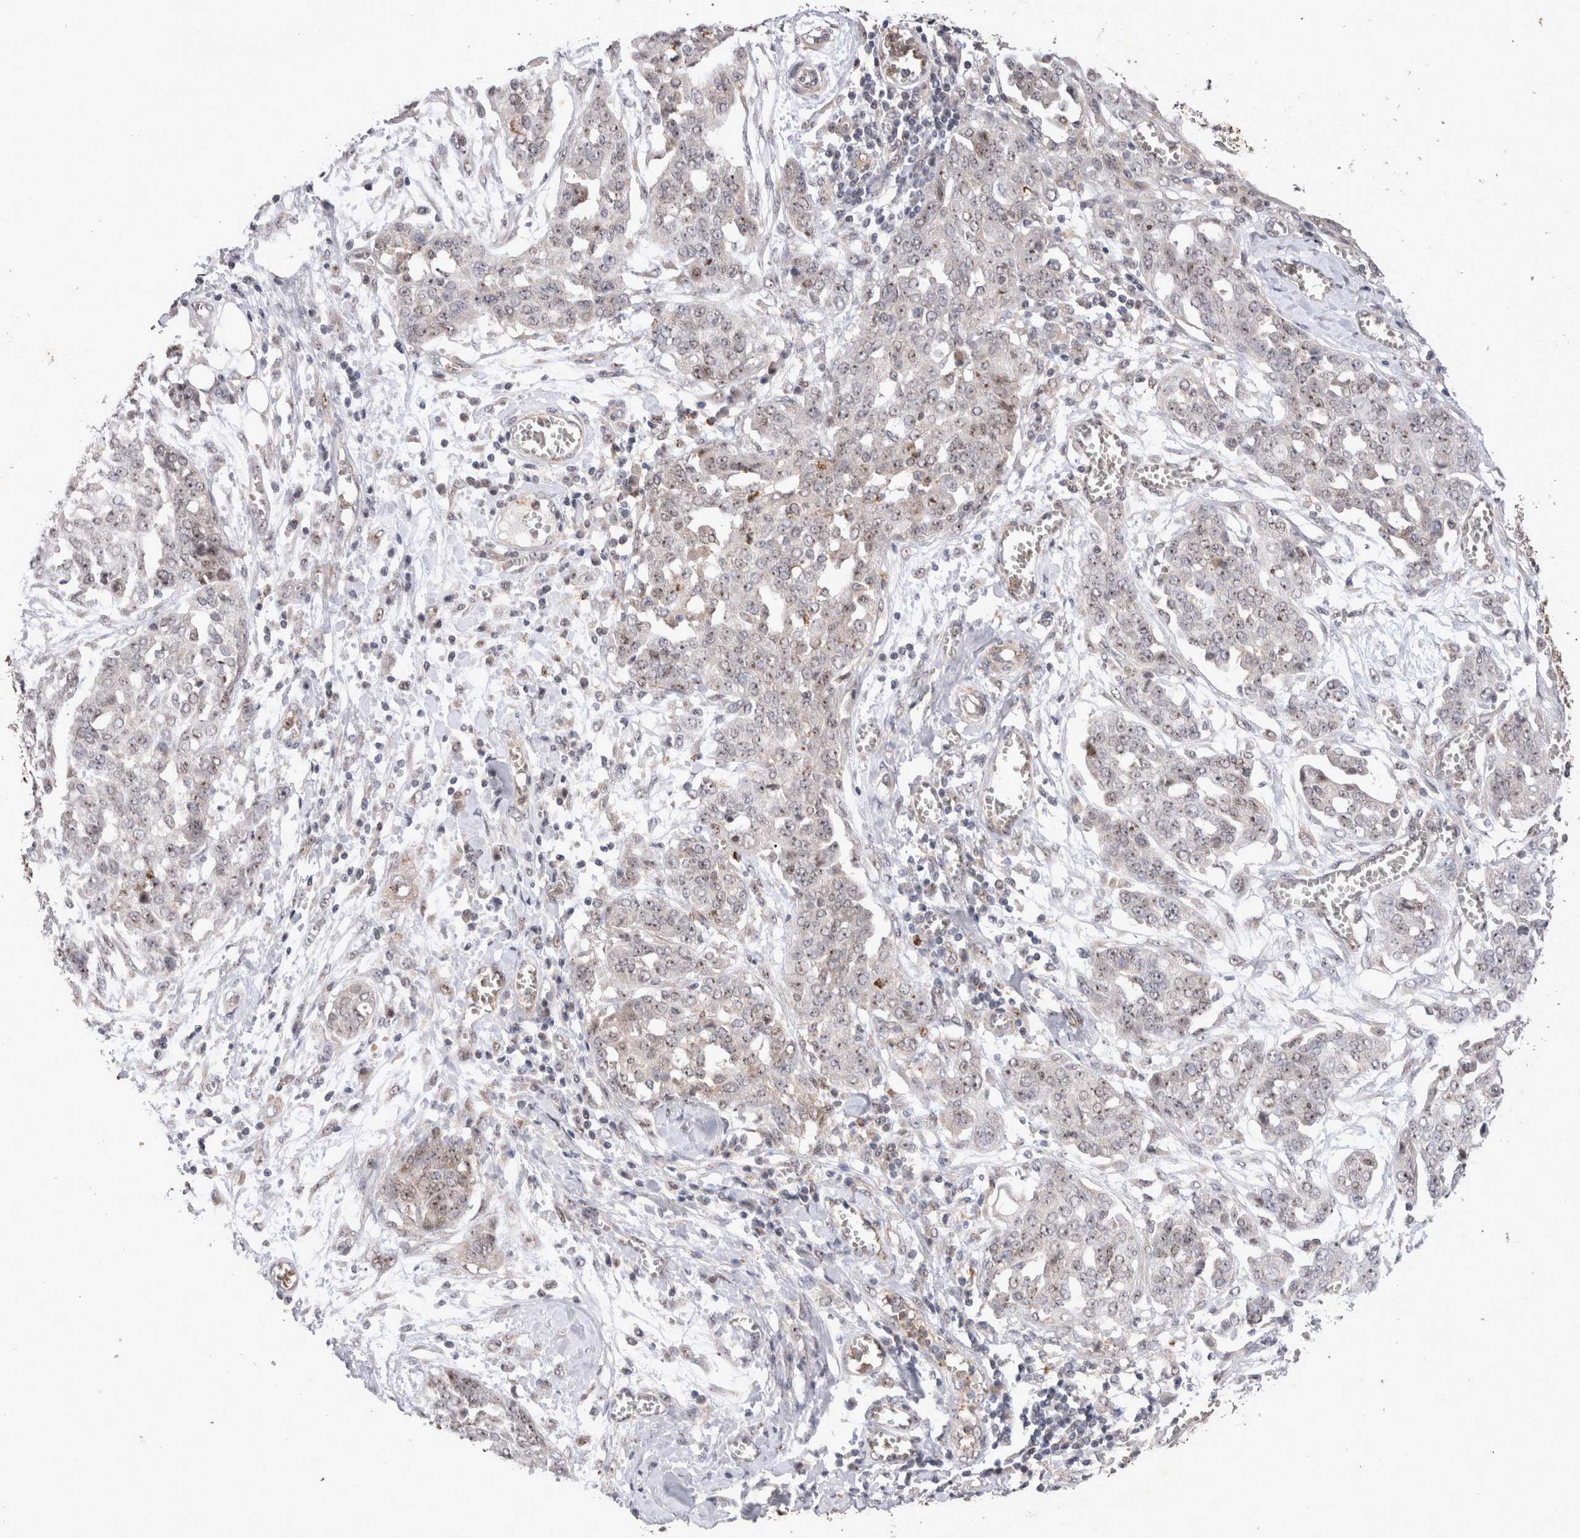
{"staining": {"intensity": "weak", "quantity": ">75%", "location": "nuclear"}, "tissue": "ovarian cancer", "cell_type": "Tumor cells", "image_type": "cancer", "snomed": [{"axis": "morphology", "description": "Cystadenocarcinoma, serous, NOS"}, {"axis": "topography", "description": "Soft tissue"}, {"axis": "topography", "description": "Ovary"}], "caption": "Protein expression analysis of human ovarian serous cystadenocarcinoma reveals weak nuclear expression in approximately >75% of tumor cells.", "gene": "STK11", "patient": {"sex": "female", "age": 57}}